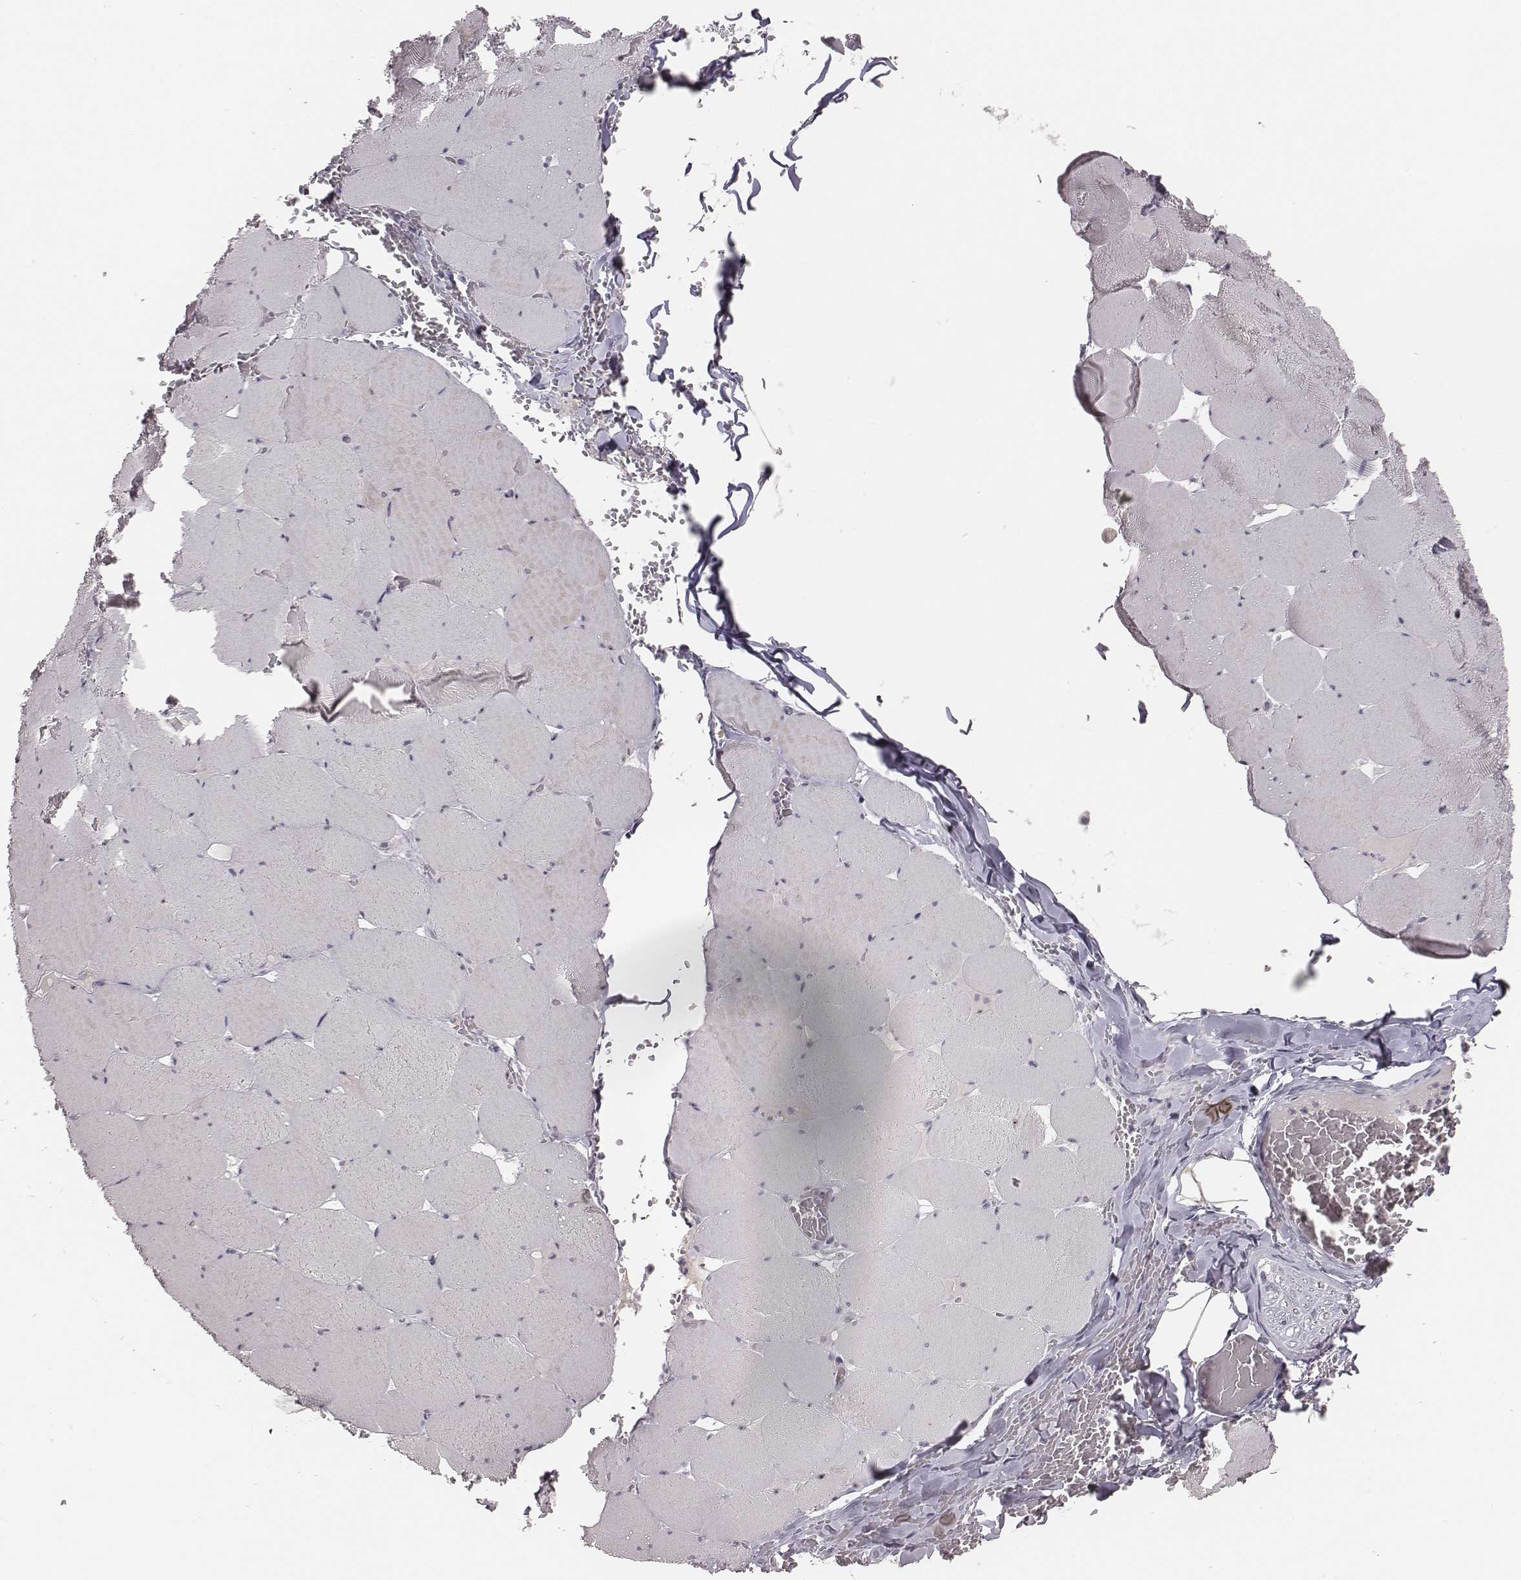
{"staining": {"intensity": "strong", "quantity": ">75%", "location": "nuclear"}, "tissue": "skeletal muscle", "cell_type": "Myocytes", "image_type": "normal", "snomed": [{"axis": "morphology", "description": "Normal tissue, NOS"}, {"axis": "morphology", "description": "Malignant melanoma, Metastatic site"}, {"axis": "topography", "description": "Skeletal muscle"}], "caption": "This micrograph demonstrates immunohistochemistry staining of normal skeletal muscle, with high strong nuclear expression in approximately >75% of myocytes.", "gene": "NIFK", "patient": {"sex": "male", "age": 50}}